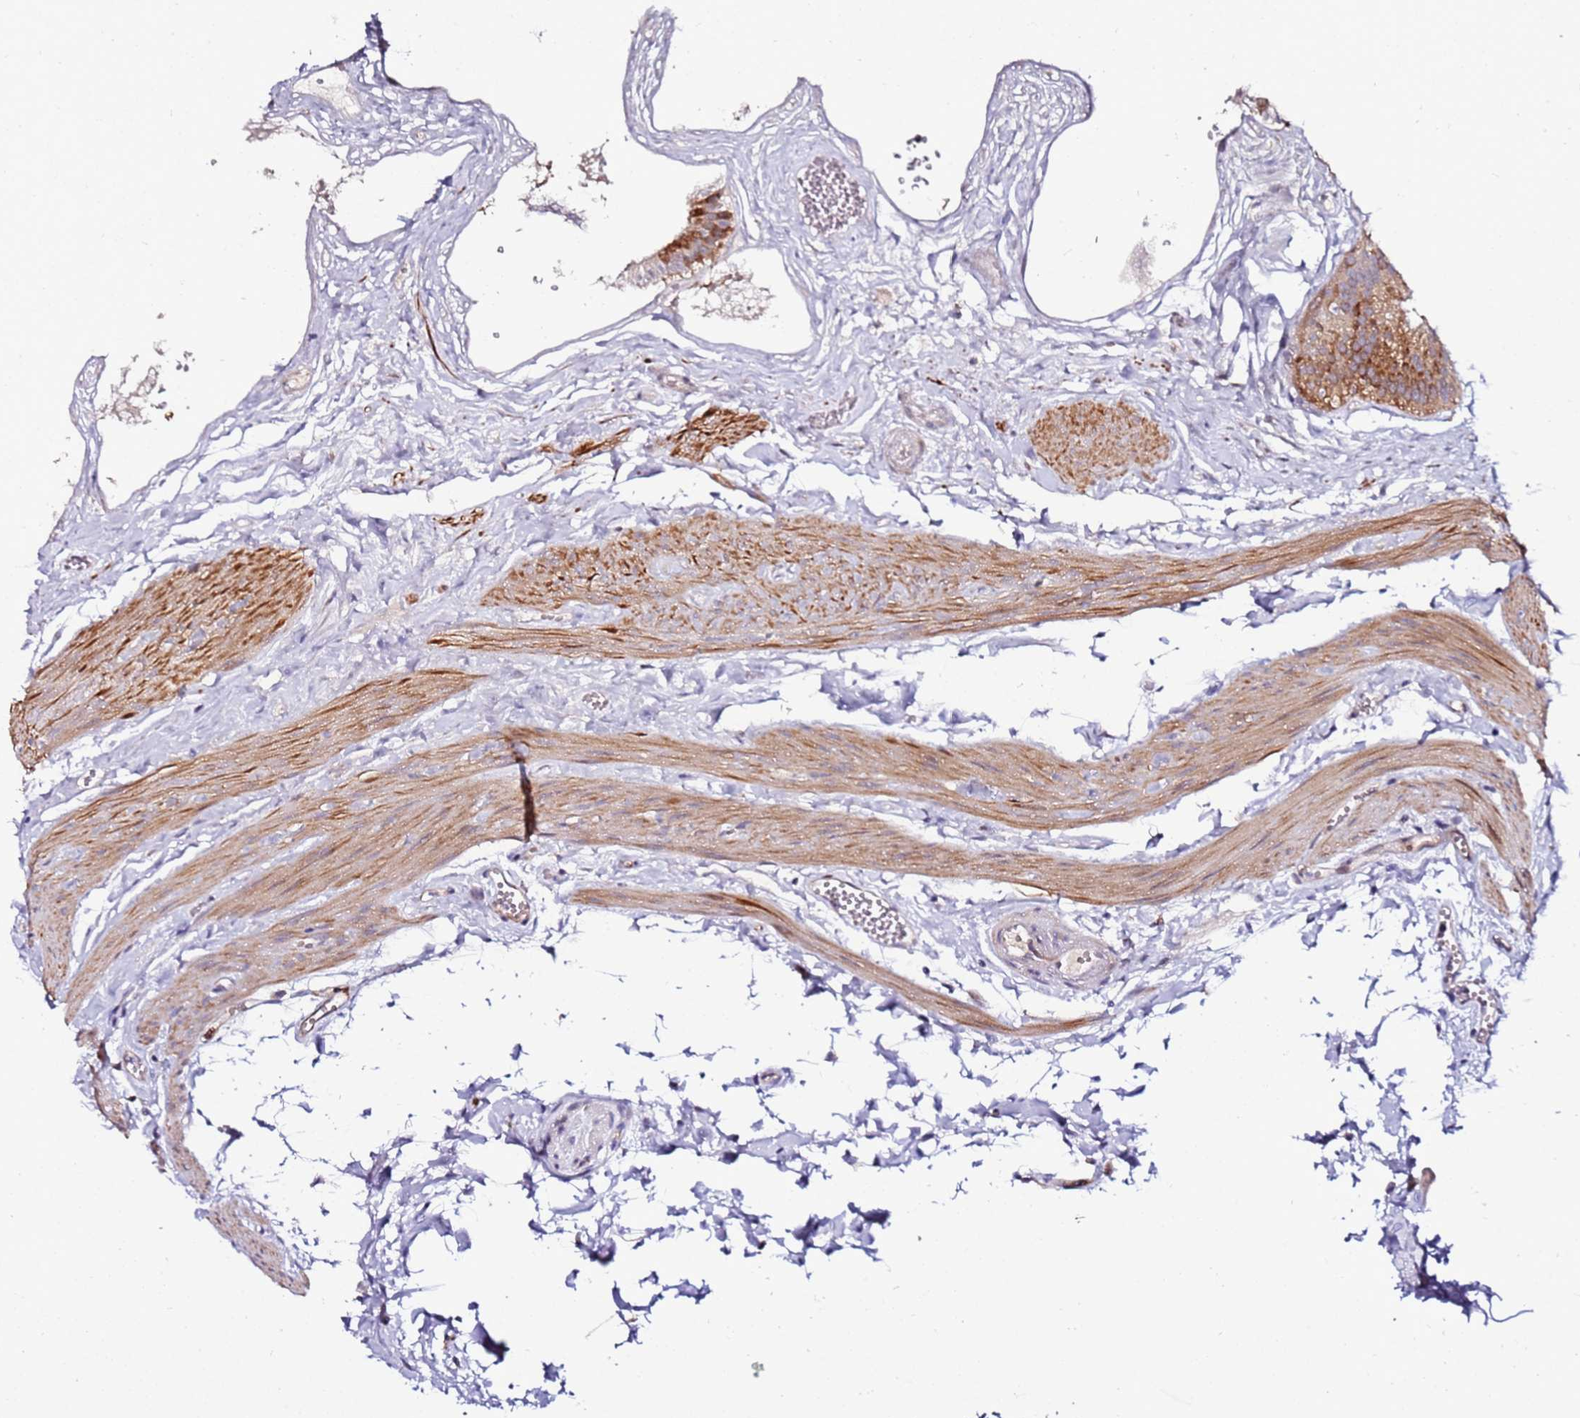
{"staining": {"intensity": "moderate", "quantity": ">75%", "location": "cytoplasmic/membranous"}, "tissue": "gallbladder", "cell_type": "Glandular cells", "image_type": "normal", "snomed": [{"axis": "morphology", "description": "Normal tissue, NOS"}, {"axis": "topography", "description": "Gallbladder"}], "caption": "Immunohistochemical staining of benign gallbladder reveals moderate cytoplasmic/membranous protein staining in approximately >75% of glandular cells.", "gene": "SRRM5", "patient": {"sex": "female", "age": 54}}